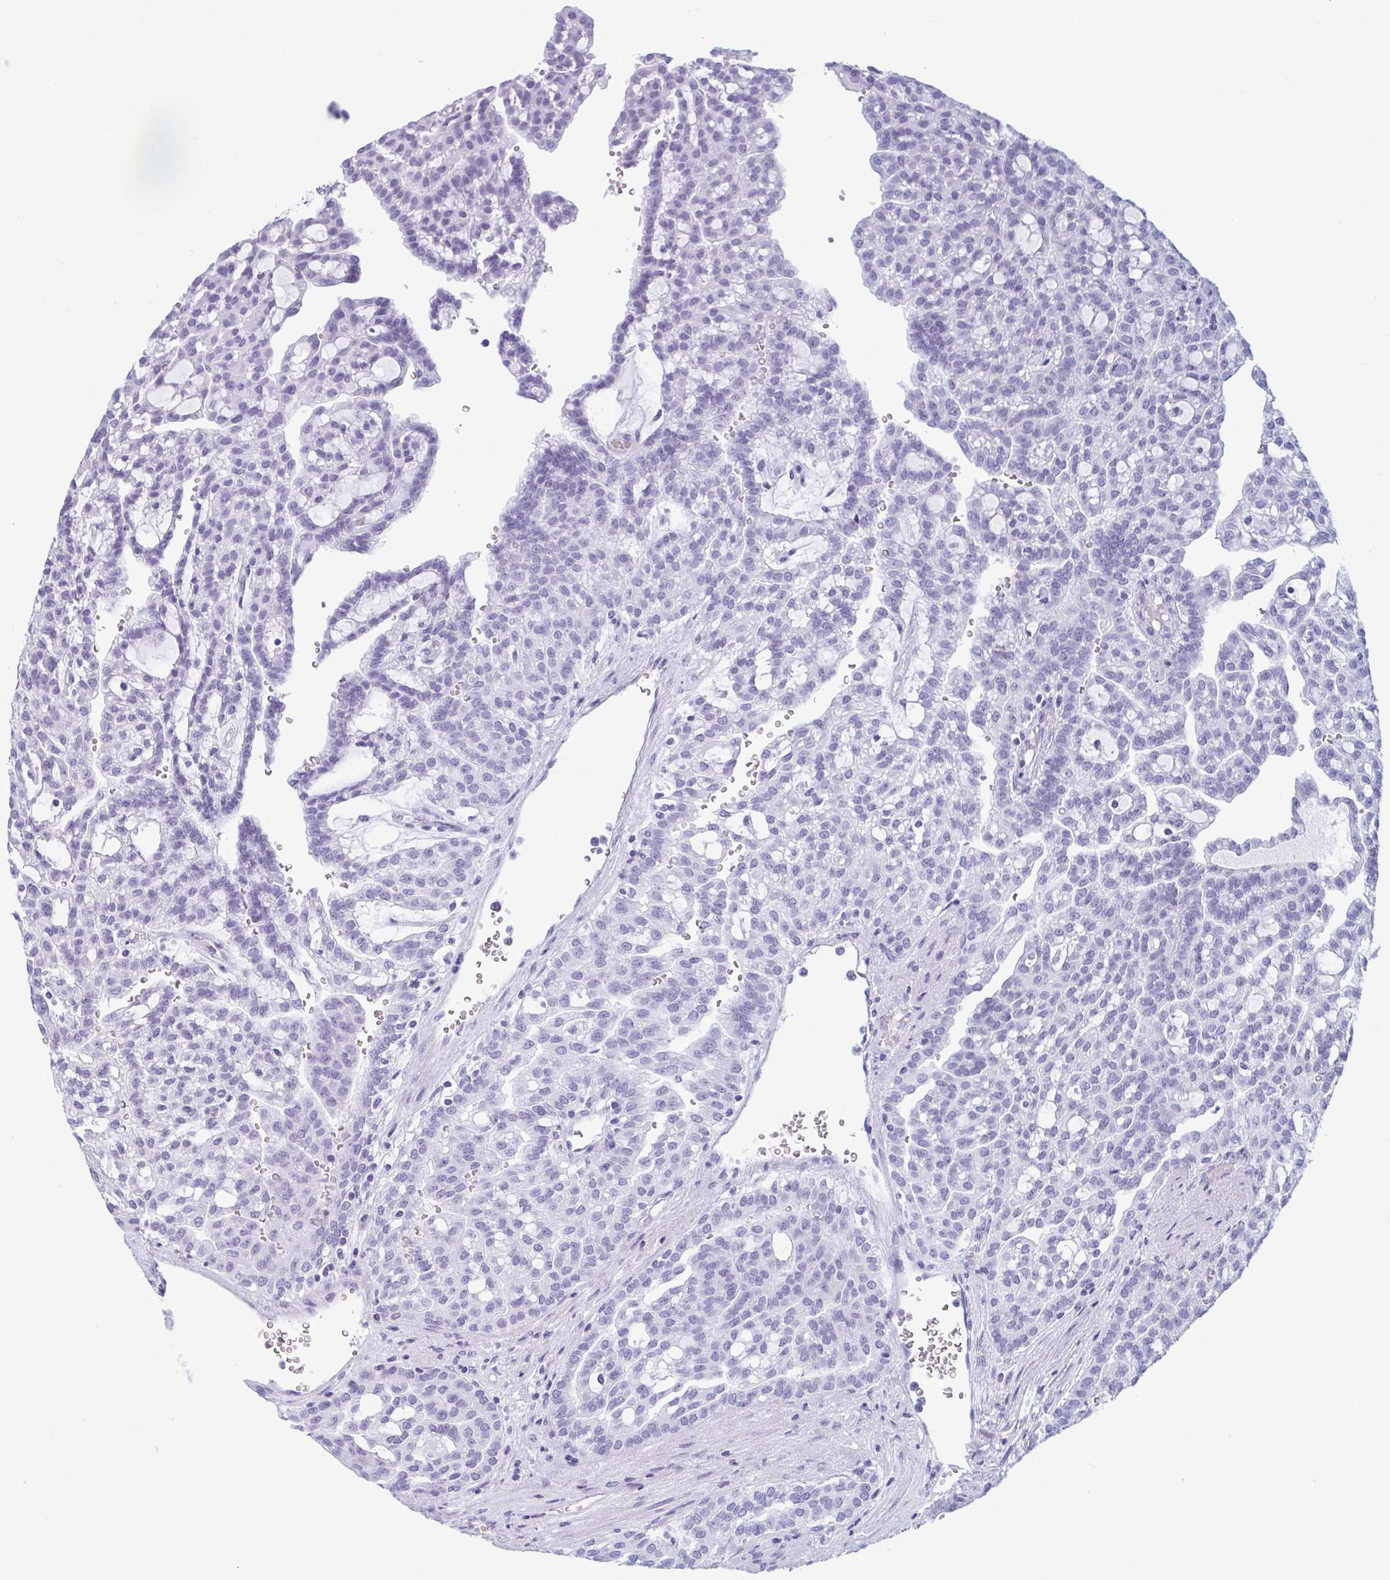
{"staining": {"intensity": "negative", "quantity": "none", "location": "none"}, "tissue": "renal cancer", "cell_type": "Tumor cells", "image_type": "cancer", "snomed": [{"axis": "morphology", "description": "Adenocarcinoma, NOS"}, {"axis": "topography", "description": "Kidney"}], "caption": "The histopathology image demonstrates no significant positivity in tumor cells of adenocarcinoma (renal).", "gene": "OR1L3", "patient": {"sex": "male", "age": 63}}